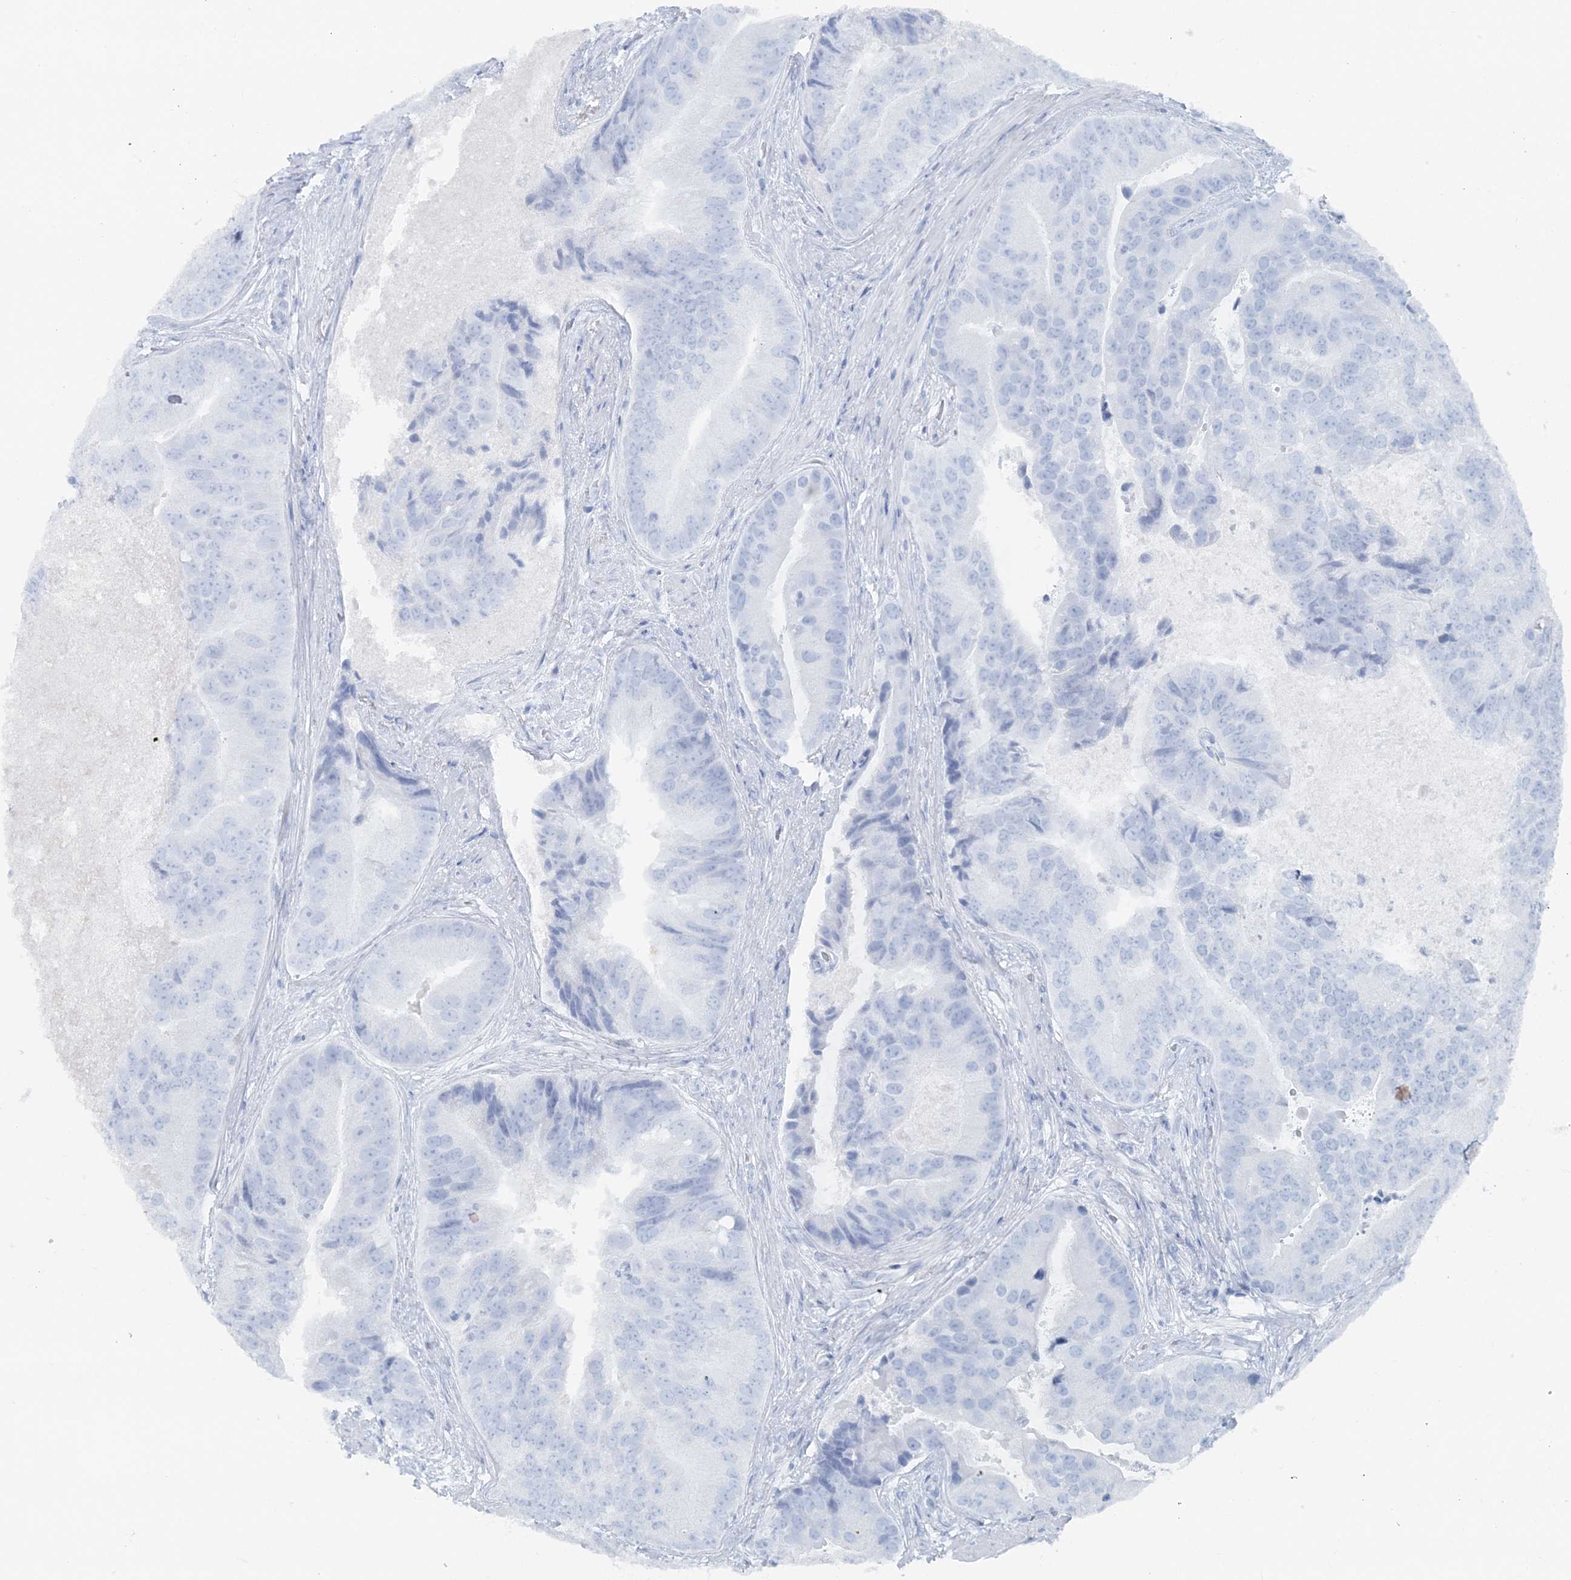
{"staining": {"intensity": "negative", "quantity": "none", "location": "none"}, "tissue": "prostate cancer", "cell_type": "Tumor cells", "image_type": "cancer", "snomed": [{"axis": "morphology", "description": "Adenocarcinoma, High grade"}, {"axis": "topography", "description": "Prostate"}], "caption": "IHC image of neoplastic tissue: human high-grade adenocarcinoma (prostate) stained with DAB (3,3'-diaminobenzidine) exhibits no significant protein positivity in tumor cells.", "gene": "ATP11A", "patient": {"sex": "male", "age": 70}}